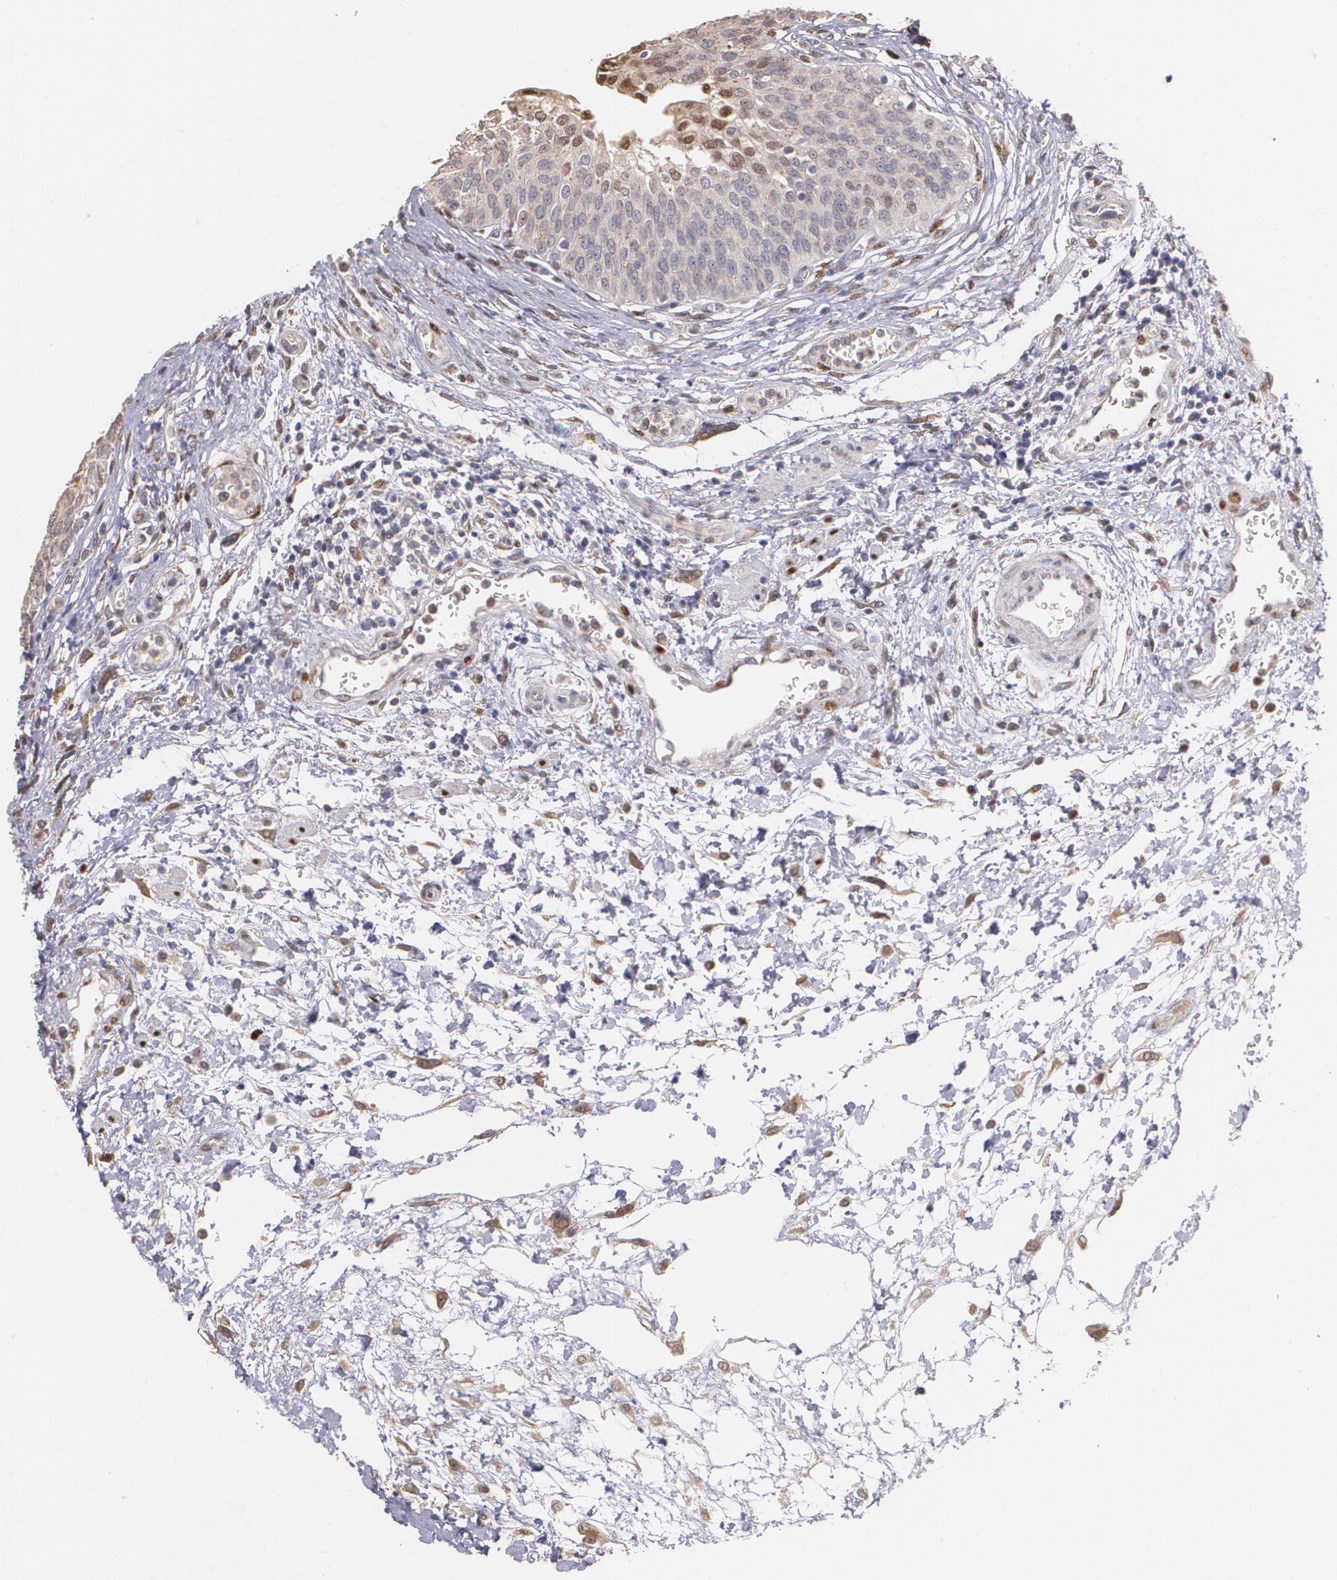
{"staining": {"intensity": "moderate", "quantity": ">75%", "location": "cytoplasmic/membranous,nuclear"}, "tissue": "urinary bladder", "cell_type": "Urothelial cells", "image_type": "normal", "snomed": [{"axis": "morphology", "description": "Normal tissue, NOS"}, {"axis": "topography", "description": "Smooth muscle"}, {"axis": "topography", "description": "Urinary bladder"}], "caption": "There is medium levels of moderate cytoplasmic/membranous,nuclear staining in urothelial cells of unremarkable urinary bladder, as demonstrated by immunohistochemical staining (brown color).", "gene": "ATF3", "patient": {"sex": "male", "age": 35}}